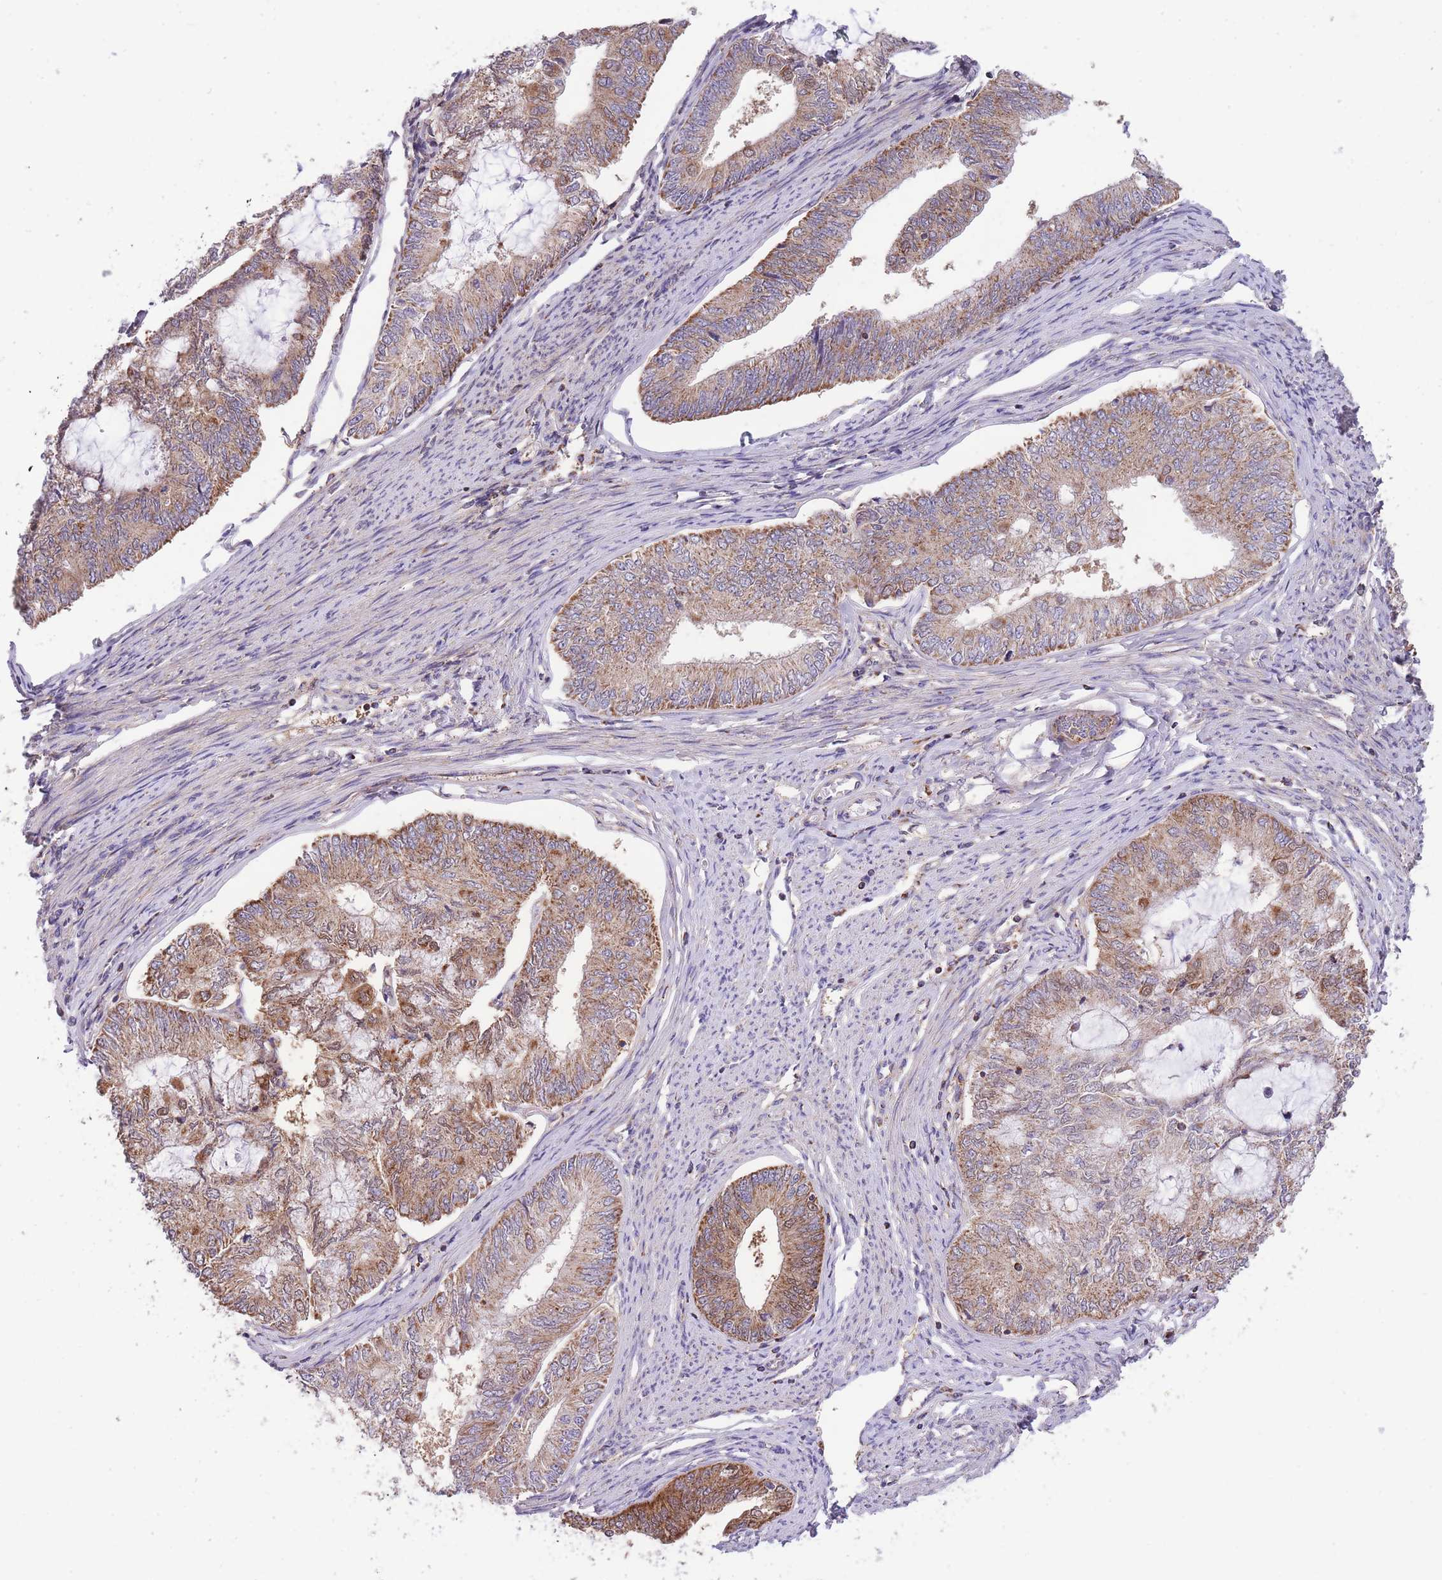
{"staining": {"intensity": "moderate", "quantity": ">75%", "location": "cytoplasmic/membranous"}, "tissue": "endometrial cancer", "cell_type": "Tumor cells", "image_type": "cancer", "snomed": [{"axis": "morphology", "description": "Adenocarcinoma, NOS"}, {"axis": "topography", "description": "Endometrium"}], "caption": "This is a histology image of immunohistochemistry staining of endometrial adenocarcinoma, which shows moderate staining in the cytoplasmic/membranous of tumor cells.", "gene": "ST3GAL3", "patient": {"sex": "female", "age": 68}}